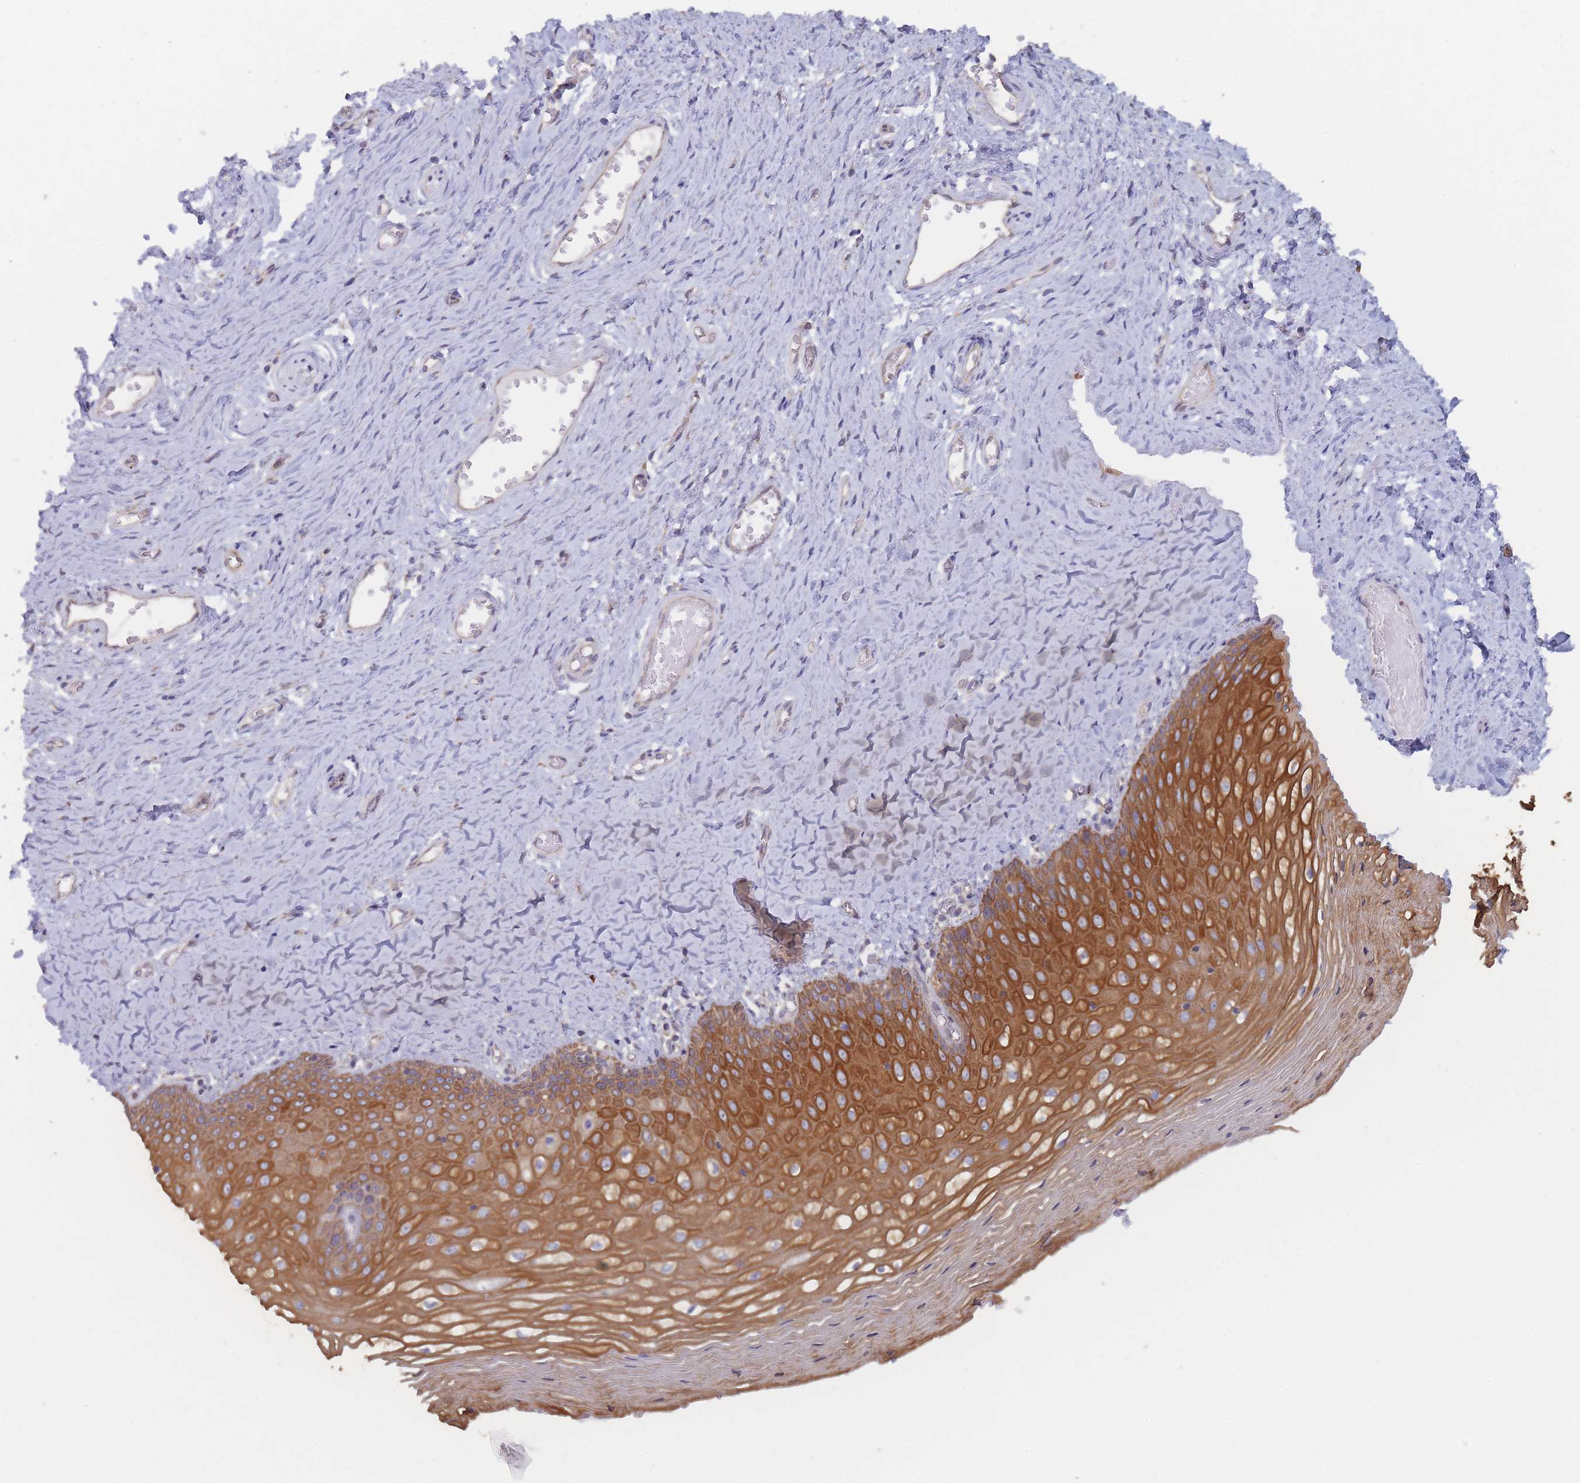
{"staining": {"intensity": "strong", "quantity": ">75%", "location": "cytoplasmic/membranous"}, "tissue": "vagina", "cell_type": "Squamous epithelial cells", "image_type": "normal", "snomed": [{"axis": "morphology", "description": "Normal tissue, NOS"}, {"axis": "topography", "description": "Vagina"}], "caption": "An immunohistochemistry histopathology image of unremarkable tissue is shown. Protein staining in brown highlights strong cytoplasmic/membranous positivity in vagina within squamous epithelial cells.", "gene": "EFCC1", "patient": {"sex": "female", "age": 65}}